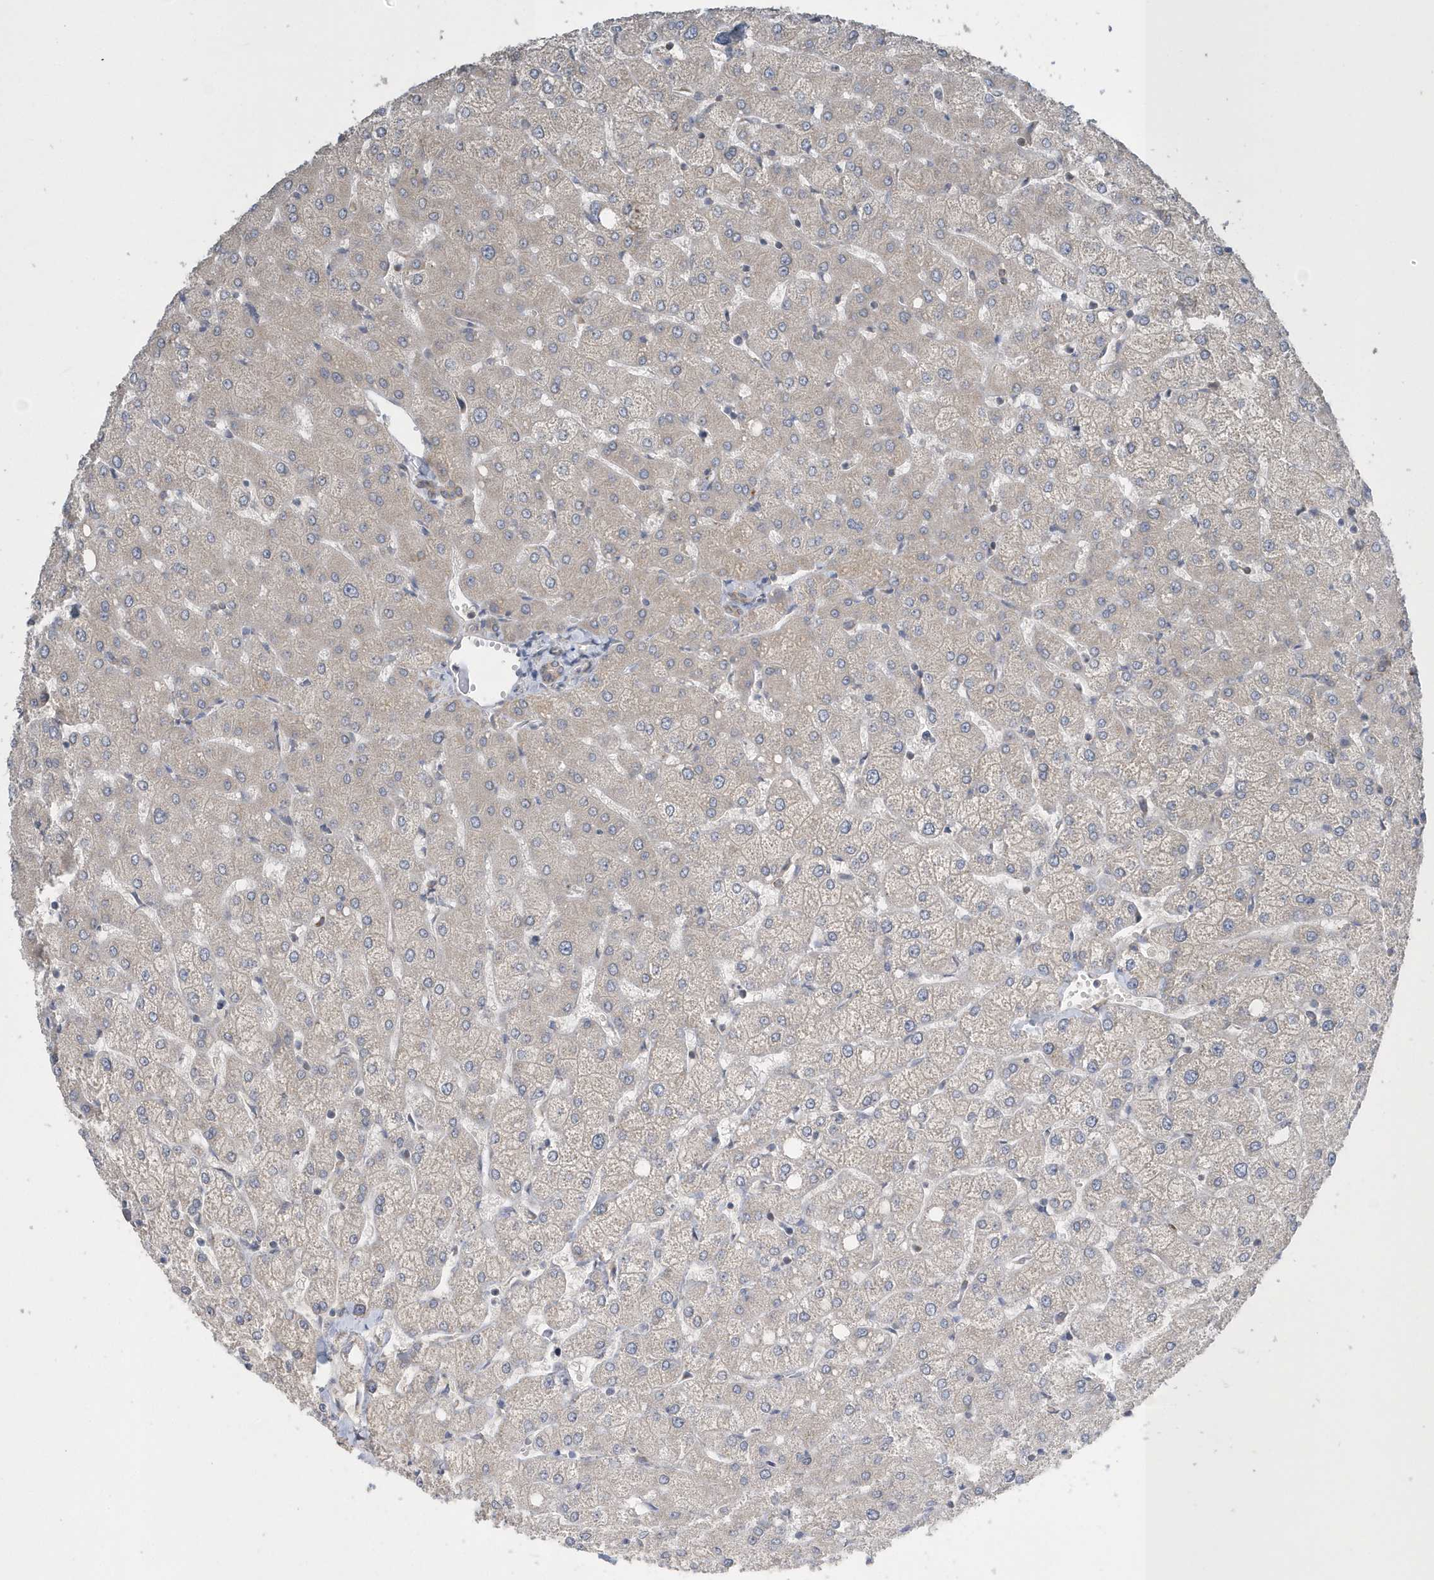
{"staining": {"intensity": "weak", "quantity": "25%-75%", "location": "cytoplasmic/membranous"}, "tissue": "liver", "cell_type": "Cholangiocytes", "image_type": "normal", "snomed": [{"axis": "morphology", "description": "Normal tissue, NOS"}, {"axis": "topography", "description": "Liver"}], "caption": "This photomicrograph reveals normal liver stained with immunohistochemistry (IHC) to label a protein in brown. The cytoplasmic/membranous of cholangiocytes show weak positivity for the protein. Nuclei are counter-stained blue.", "gene": "SPATA5", "patient": {"sex": "female", "age": 54}}